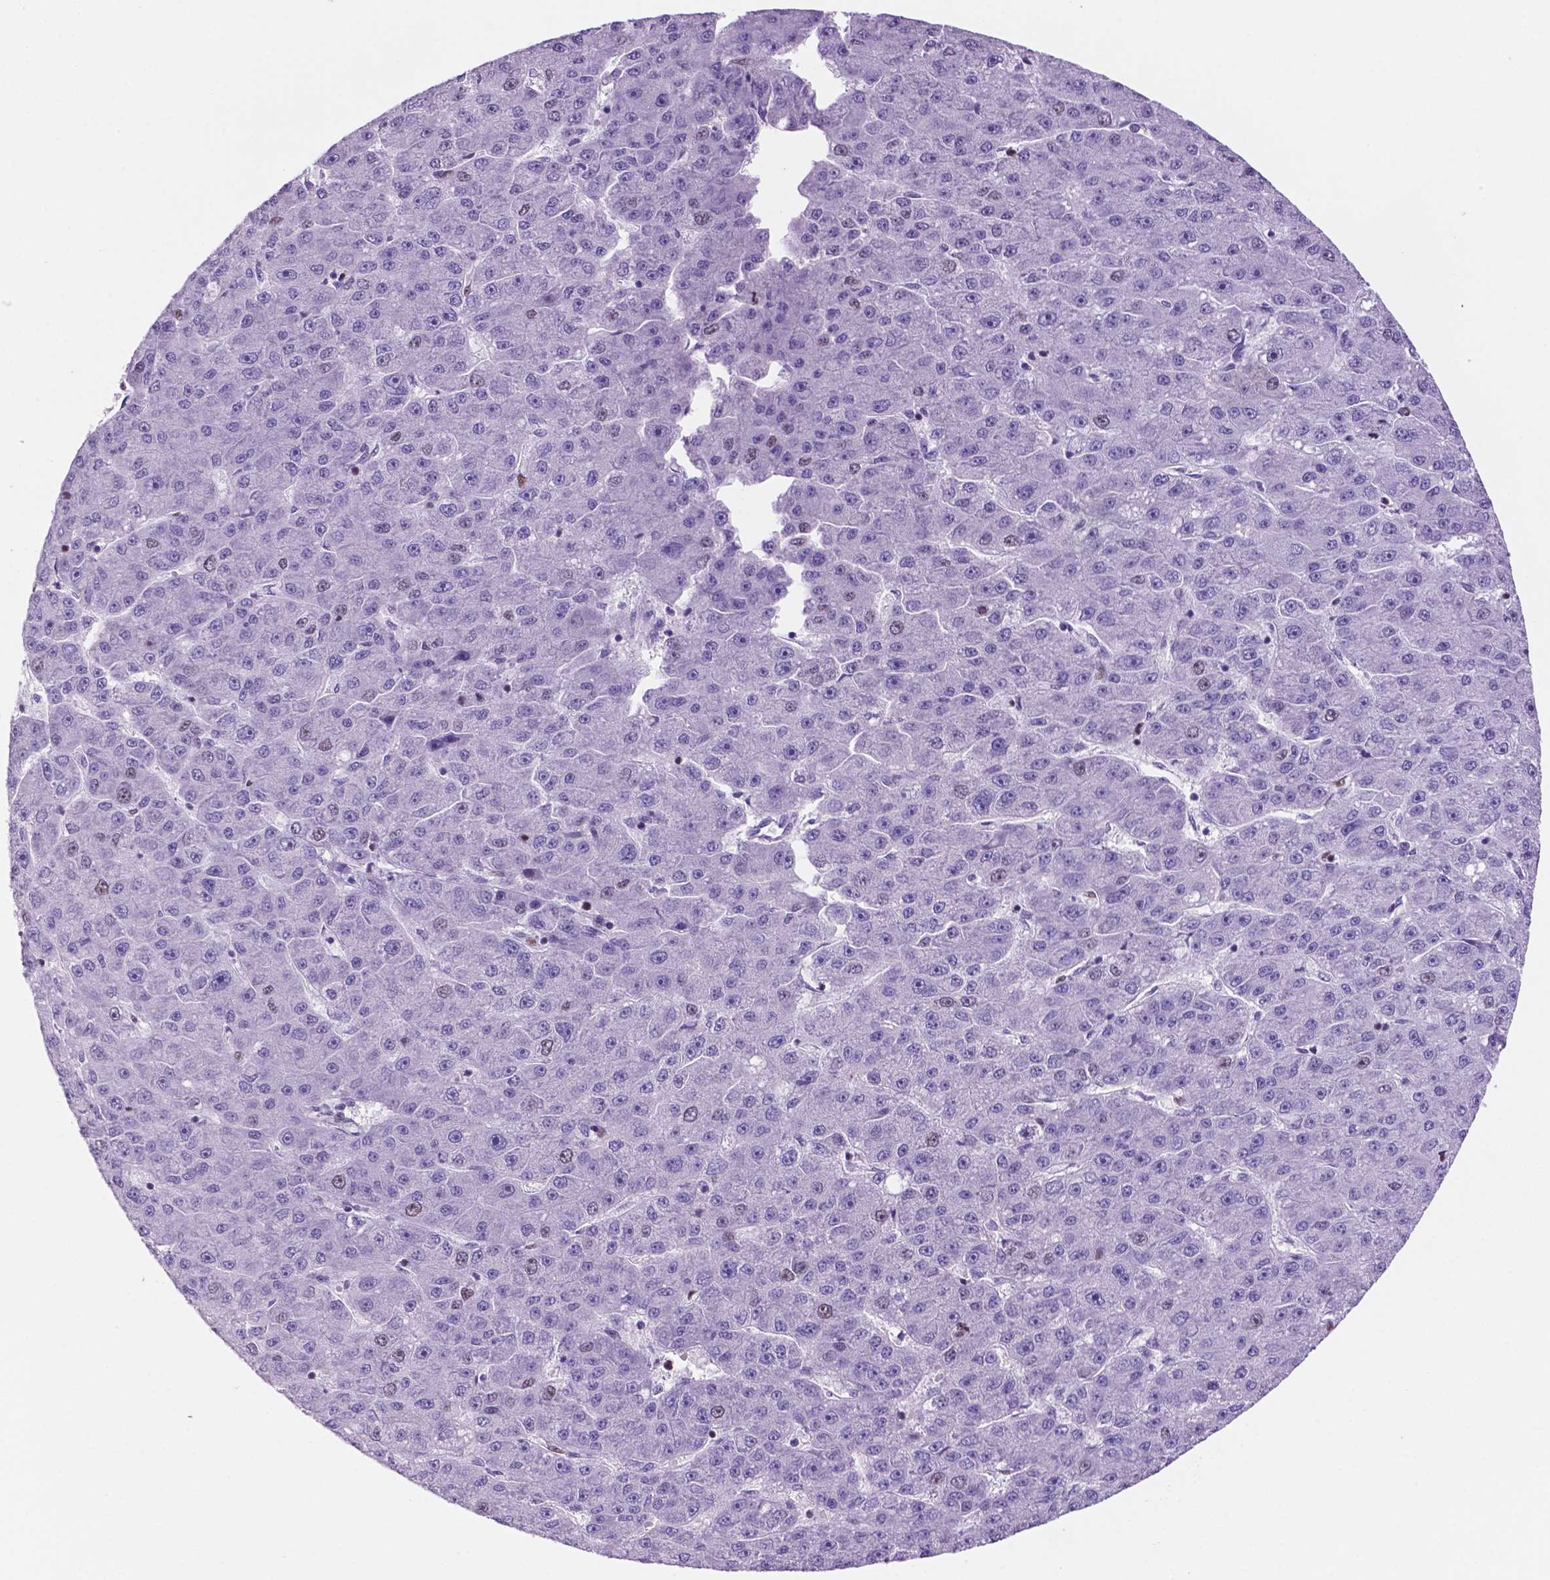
{"staining": {"intensity": "moderate", "quantity": "<25%", "location": "nuclear"}, "tissue": "liver cancer", "cell_type": "Tumor cells", "image_type": "cancer", "snomed": [{"axis": "morphology", "description": "Carcinoma, Hepatocellular, NOS"}, {"axis": "topography", "description": "Liver"}], "caption": "Moderate nuclear protein positivity is identified in approximately <25% of tumor cells in liver hepatocellular carcinoma. (DAB = brown stain, brightfield microscopy at high magnification).", "gene": "NCAPH2", "patient": {"sex": "male", "age": 67}}